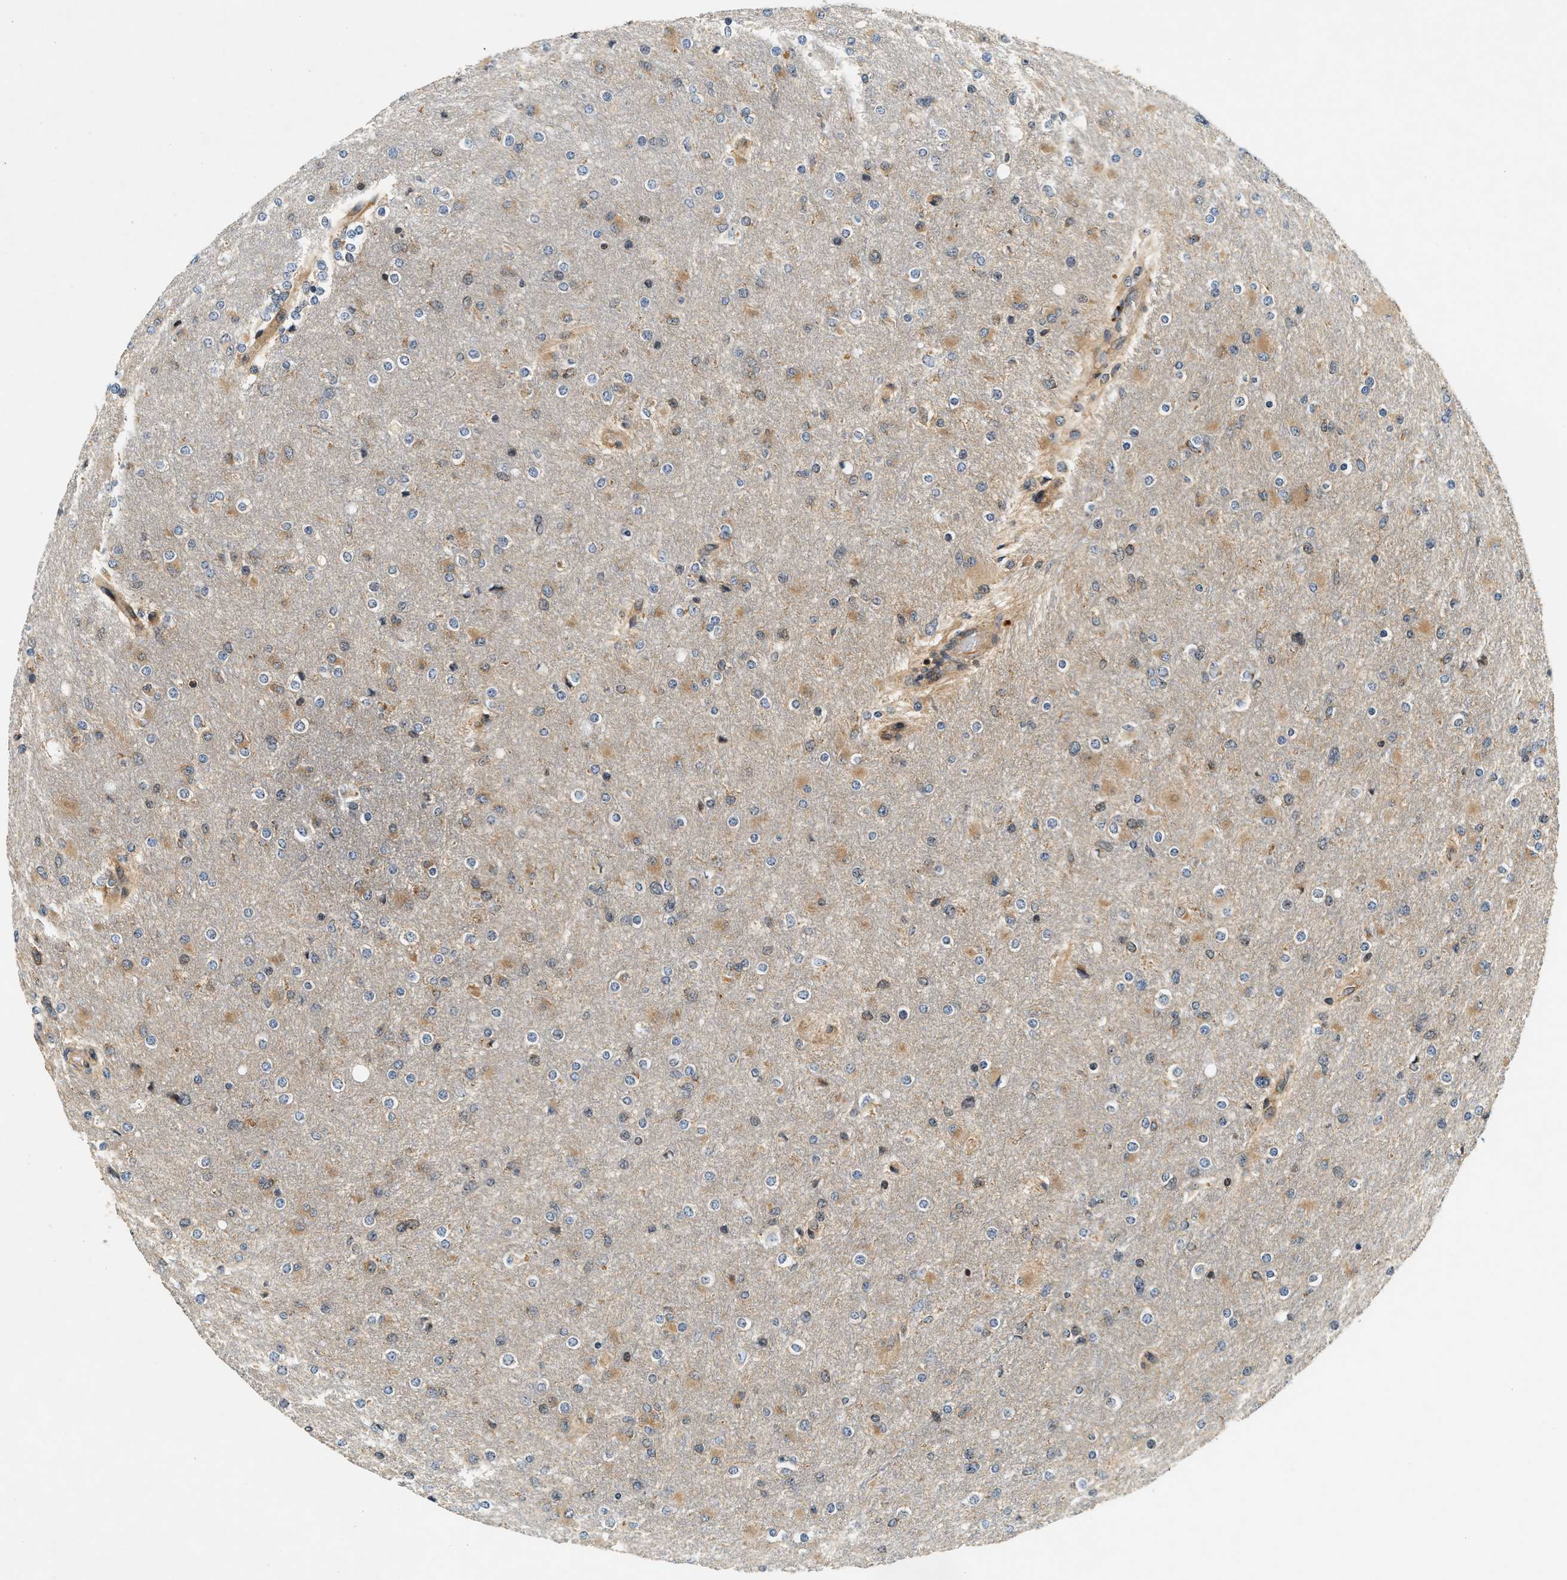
{"staining": {"intensity": "weak", "quantity": "25%-75%", "location": "cytoplasmic/membranous"}, "tissue": "glioma", "cell_type": "Tumor cells", "image_type": "cancer", "snomed": [{"axis": "morphology", "description": "Glioma, malignant, High grade"}, {"axis": "topography", "description": "Cerebral cortex"}], "caption": "Malignant glioma (high-grade) stained with DAB (3,3'-diaminobenzidine) IHC exhibits low levels of weak cytoplasmic/membranous positivity in about 25%-75% of tumor cells. The protein is shown in brown color, while the nuclei are stained blue.", "gene": "SAMD9", "patient": {"sex": "female", "age": 36}}